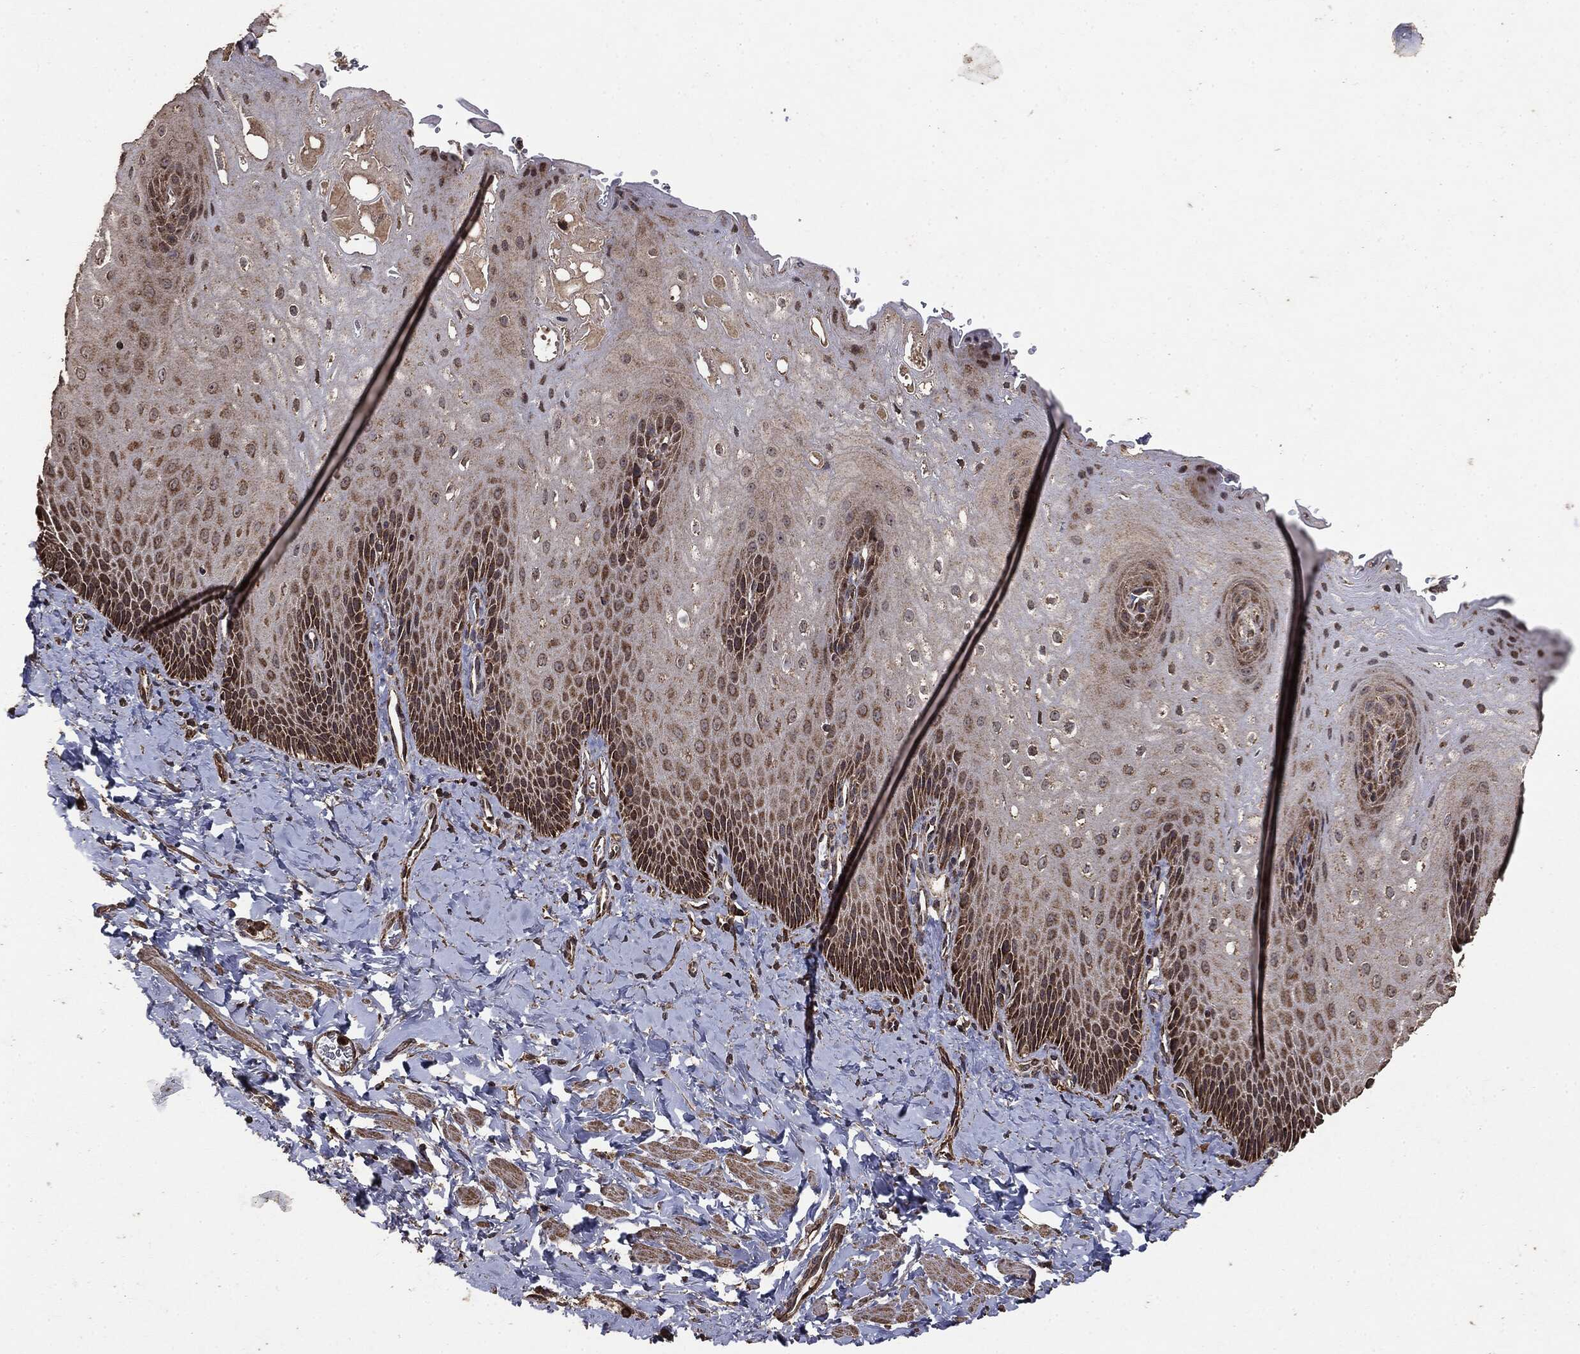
{"staining": {"intensity": "moderate", "quantity": "25%-75%", "location": "cytoplasmic/membranous"}, "tissue": "esophagus", "cell_type": "Squamous epithelial cells", "image_type": "normal", "snomed": [{"axis": "morphology", "description": "Normal tissue, NOS"}, {"axis": "topography", "description": "Esophagus"}], "caption": "Immunohistochemical staining of benign esophagus displays medium levels of moderate cytoplasmic/membranous positivity in about 25%-75% of squamous epithelial cells. (DAB IHC with brightfield microscopy, high magnification).", "gene": "MTOR", "patient": {"sex": "male", "age": 64}}